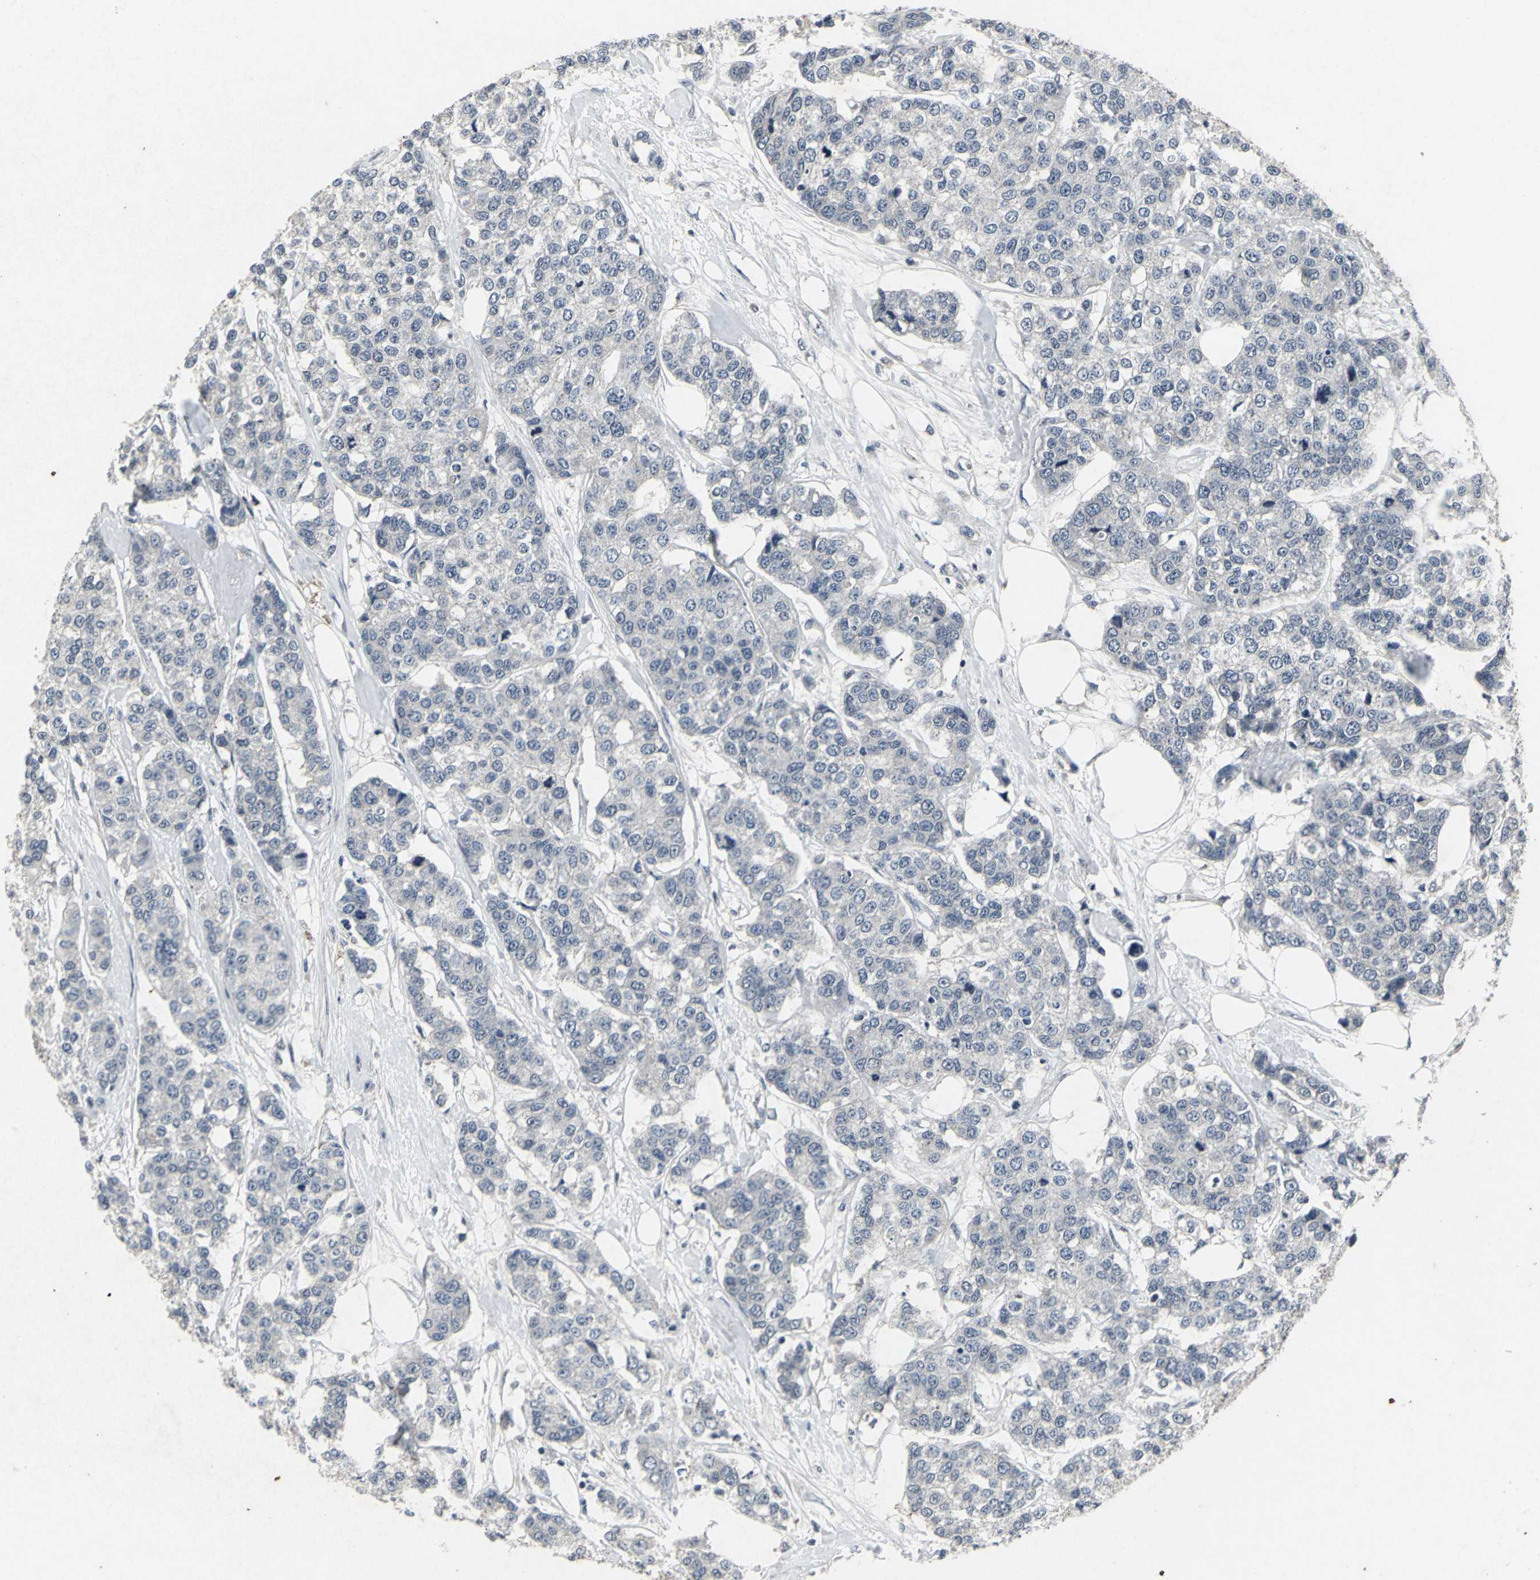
{"staining": {"intensity": "negative", "quantity": "none", "location": "none"}, "tissue": "breast cancer", "cell_type": "Tumor cells", "image_type": "cancer", "snomed": [{"axis": "morphology", "description": "Duct carcinoma"}, {"axis": "topography", "description": "Breast"}], "caption": "Immunohistochemical staining of human breast cancer (infiltrating ductal carcinoma) reveals no significant positivity in tumor cells.", "gene": "BMP4", "patient": {"sex": "female", "age": 51}}